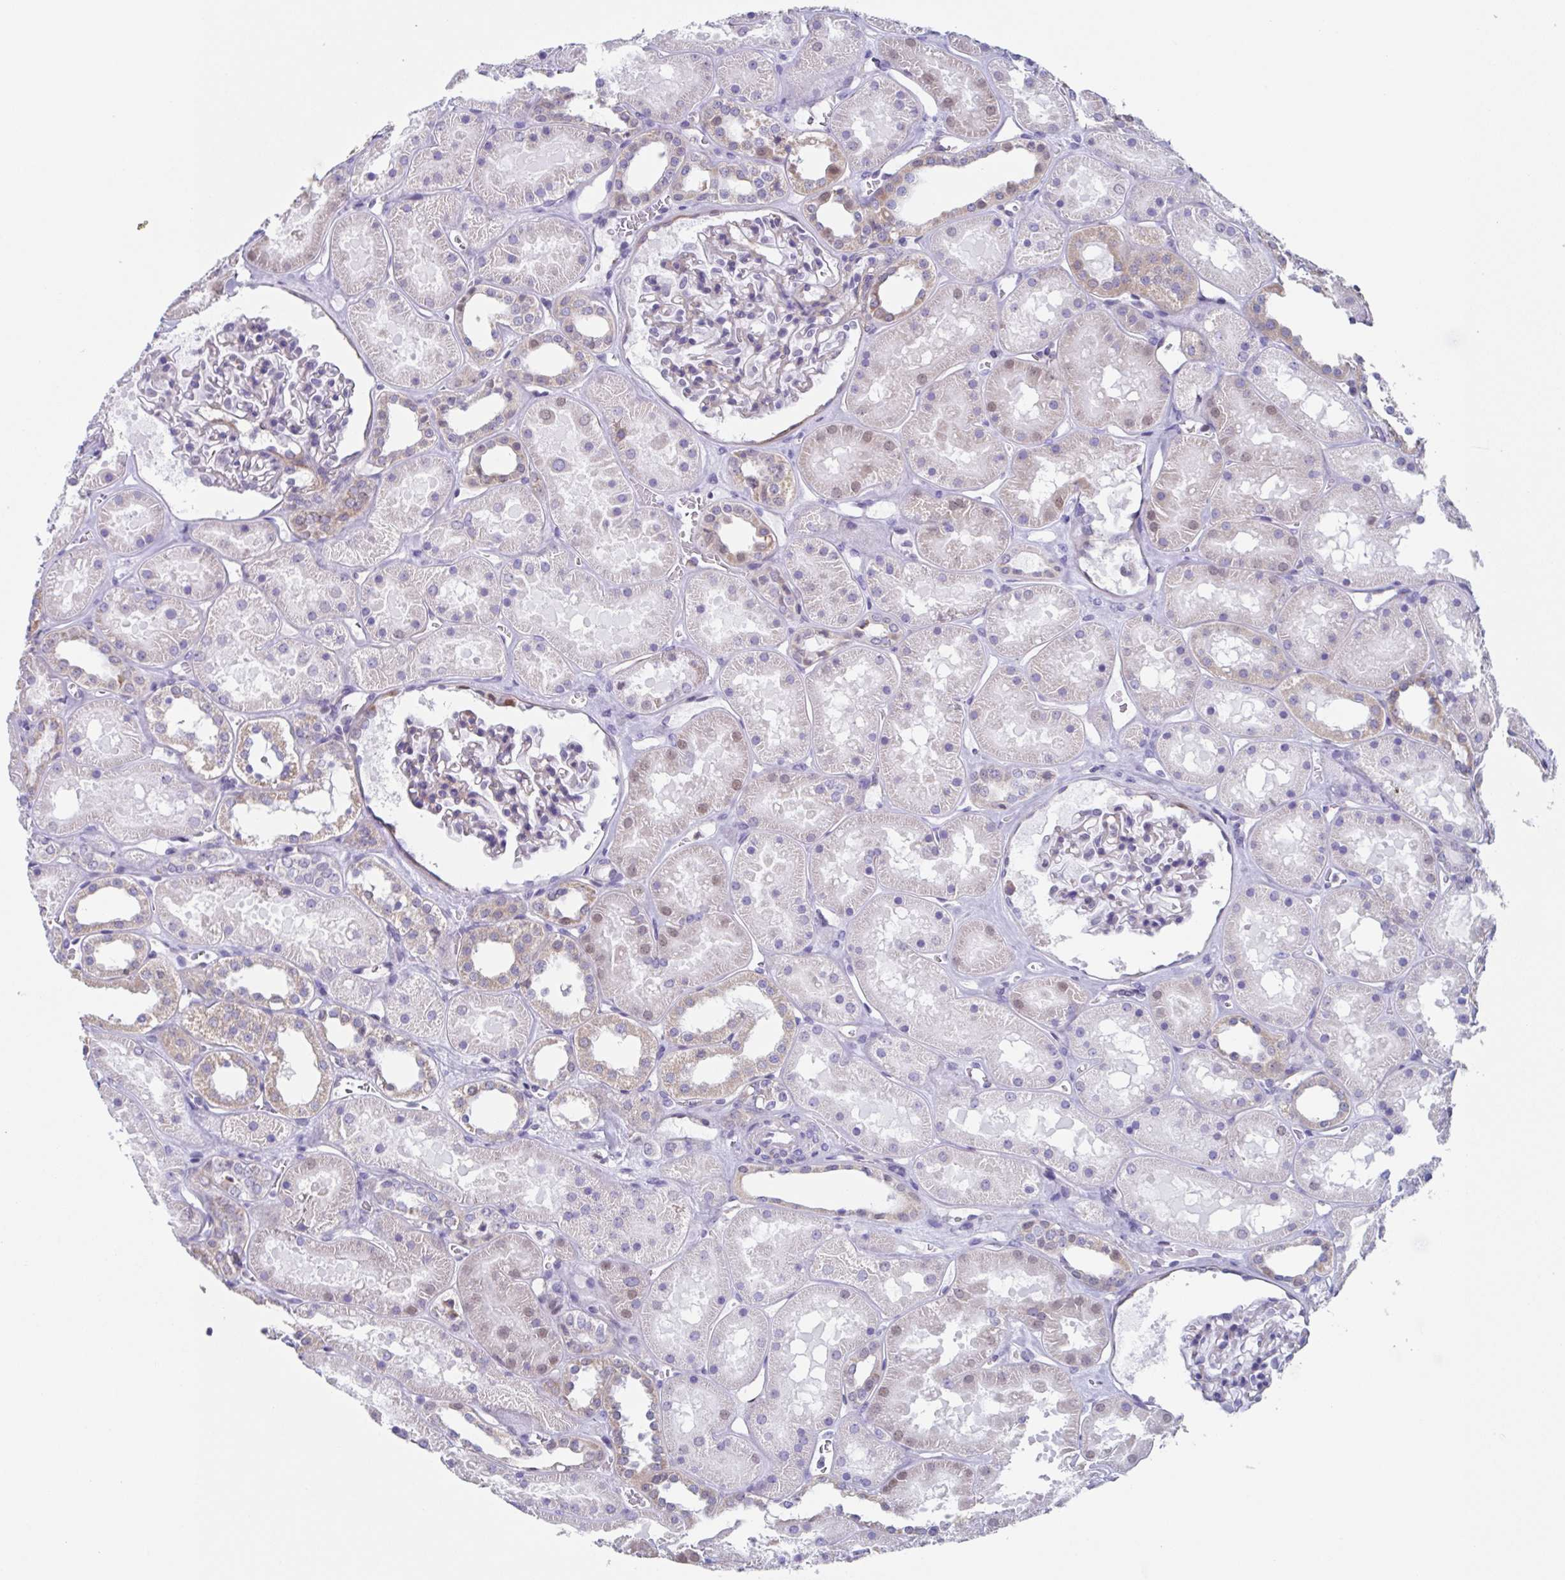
{"staining": {"intensity": "negative", "quantity": "none", "location": "none"}, "tissue": "kidney", "cell_type": "Cells in glomeruli", "image_type": "normal", "snomed": [{"axis": "morphology", "description": "Normal tissue, NOS"}, {"axis": "topography", "description": "Kidney"}], "caption": "A high-resolution image shows immunohistochemistry staining of unremarkable kidney, which shows no significant staining in cells in glomeruli. Brightfield microscopy of immunohistochemistry stained with DAB (brown) and hematoxylin (blue), captured at high magnification.", "gene": "PBOV1", "patient": {"sex": "female", "age": 41}}